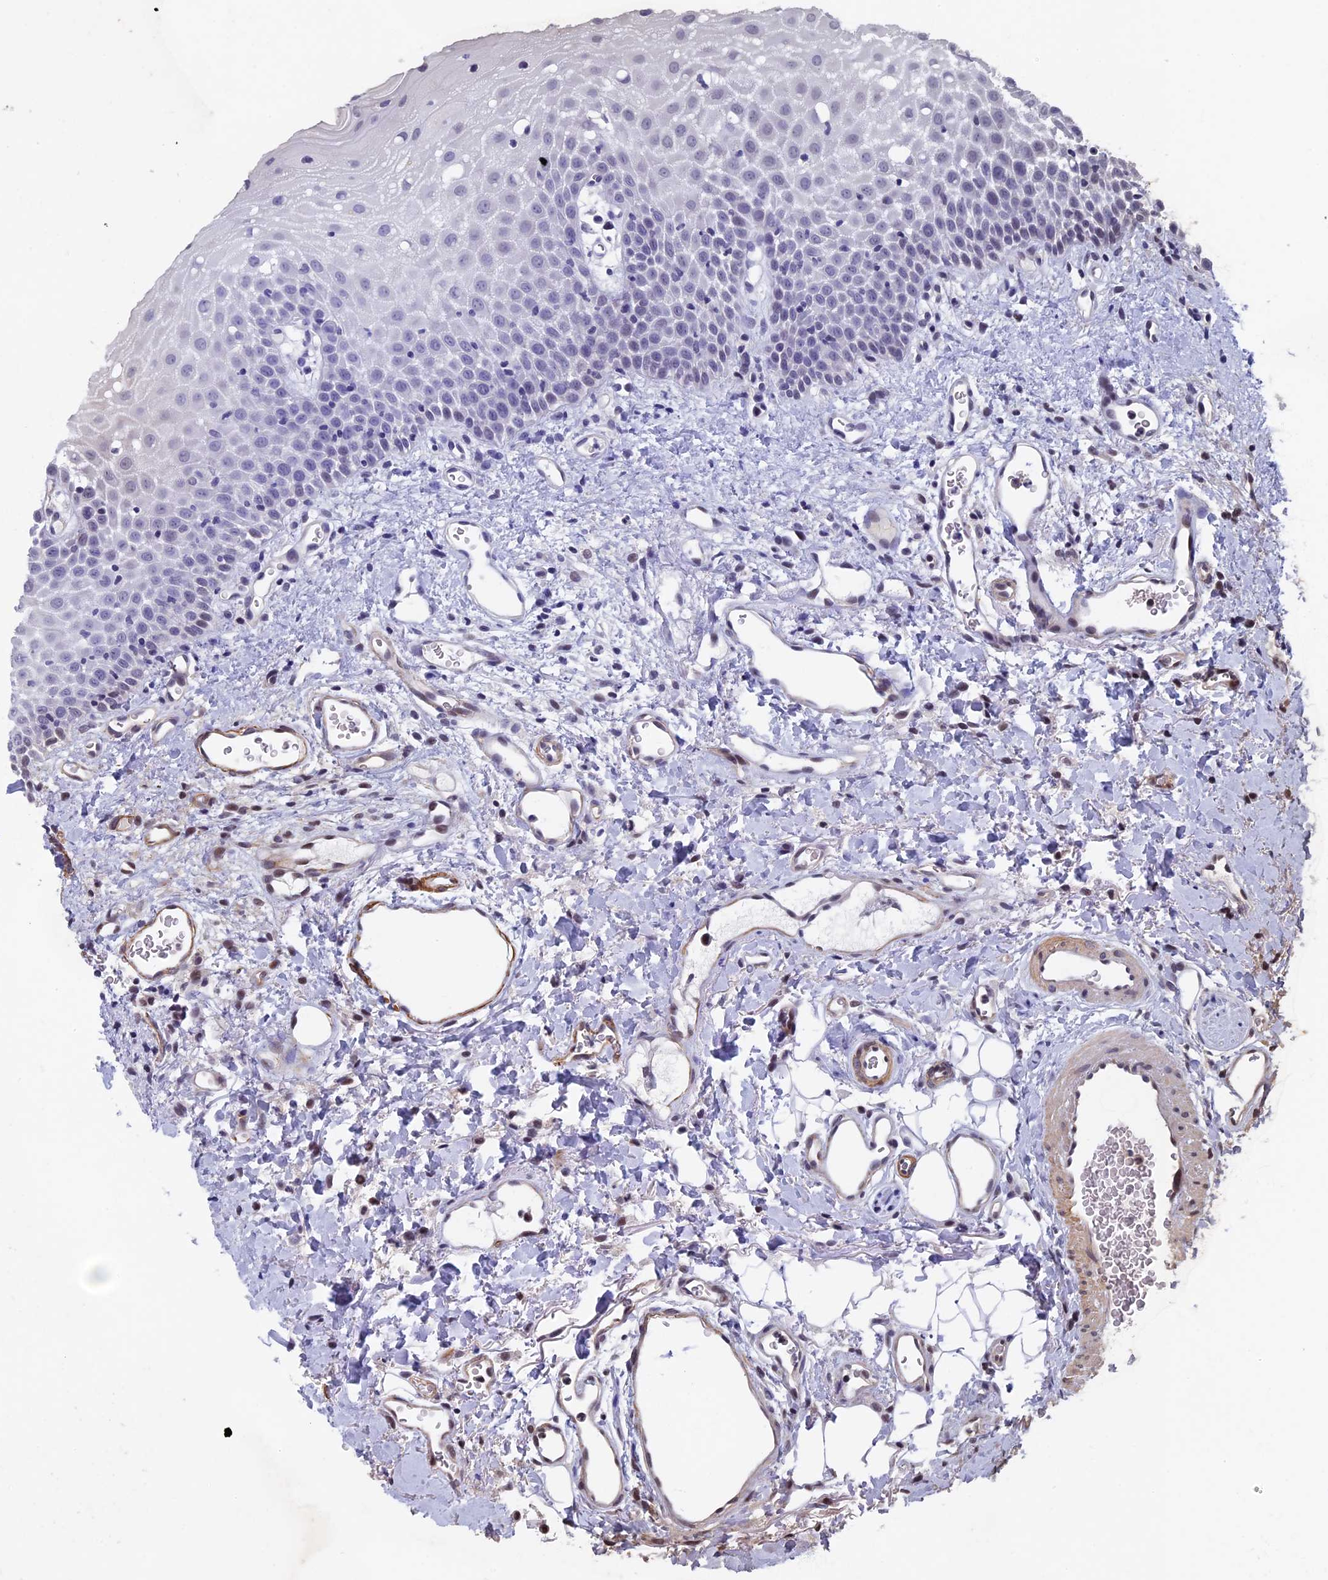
{"staining": {"intensity": "negative", "quantity": "none", "location": "none"}, "tissue": "oral mucosa", "cell_type": "Squamous epithelial cells", "image_type": "normal", "snomed": [{"axis": "morphology", "description": "Normal tissue, NOS"}, {"axis": "topography", "description": "Oral tissue"}], "caption": "Immunohistochemistry (IHC) image of benign oral mucosa: oral mucosa stained with DAB reveals no significant protein expression in squamous epithelial cells.", "gene": "CTDP1", "patient": {"sex": "female", "age": 70}}